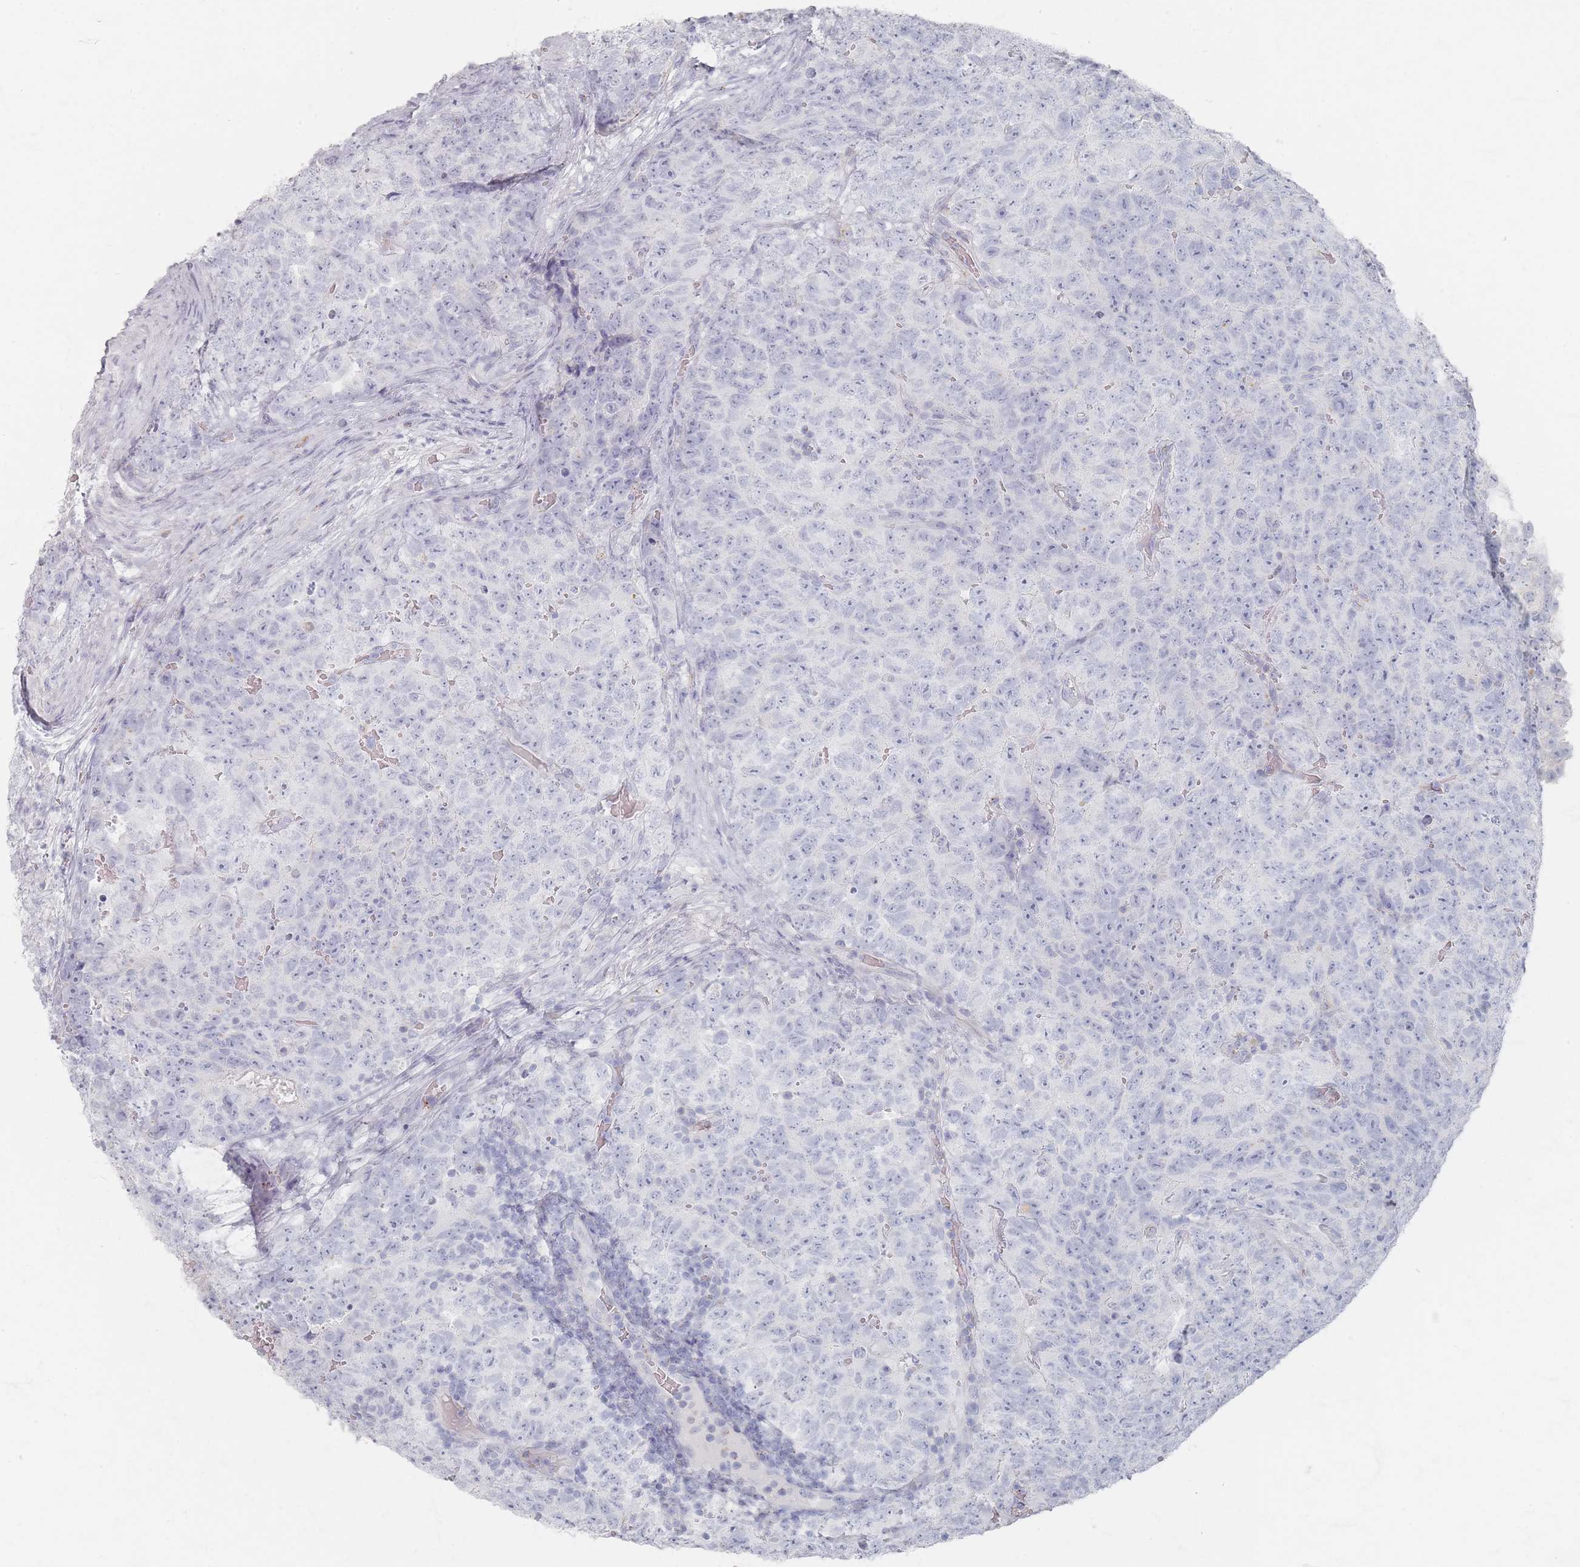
{"staining": {"intensity": "negative", "quantity": "none", "location": "none"}, "tissue": "testis cancer", "cell_type": "Tumor cells", "image_type": "cancer", "snomed": [{"axis": "morphology", "description": "Seminoma, NOS"}, {"axis": "morphology", "description": "Teratoma, malignant, NOS"}, {"axis": "topography", "description": "Testis"}], "caption": "Immunohistochemistry of testis malignant teratoma exhibits no expression in tumor cells. The staining is performed using DAB (3,3'-diaminobenzidine) brown chromogen with nuclei counter-stained in using hematoxylin.", "gene": "SLC2A11", "patient": {"sex": "male", "age": 34}}